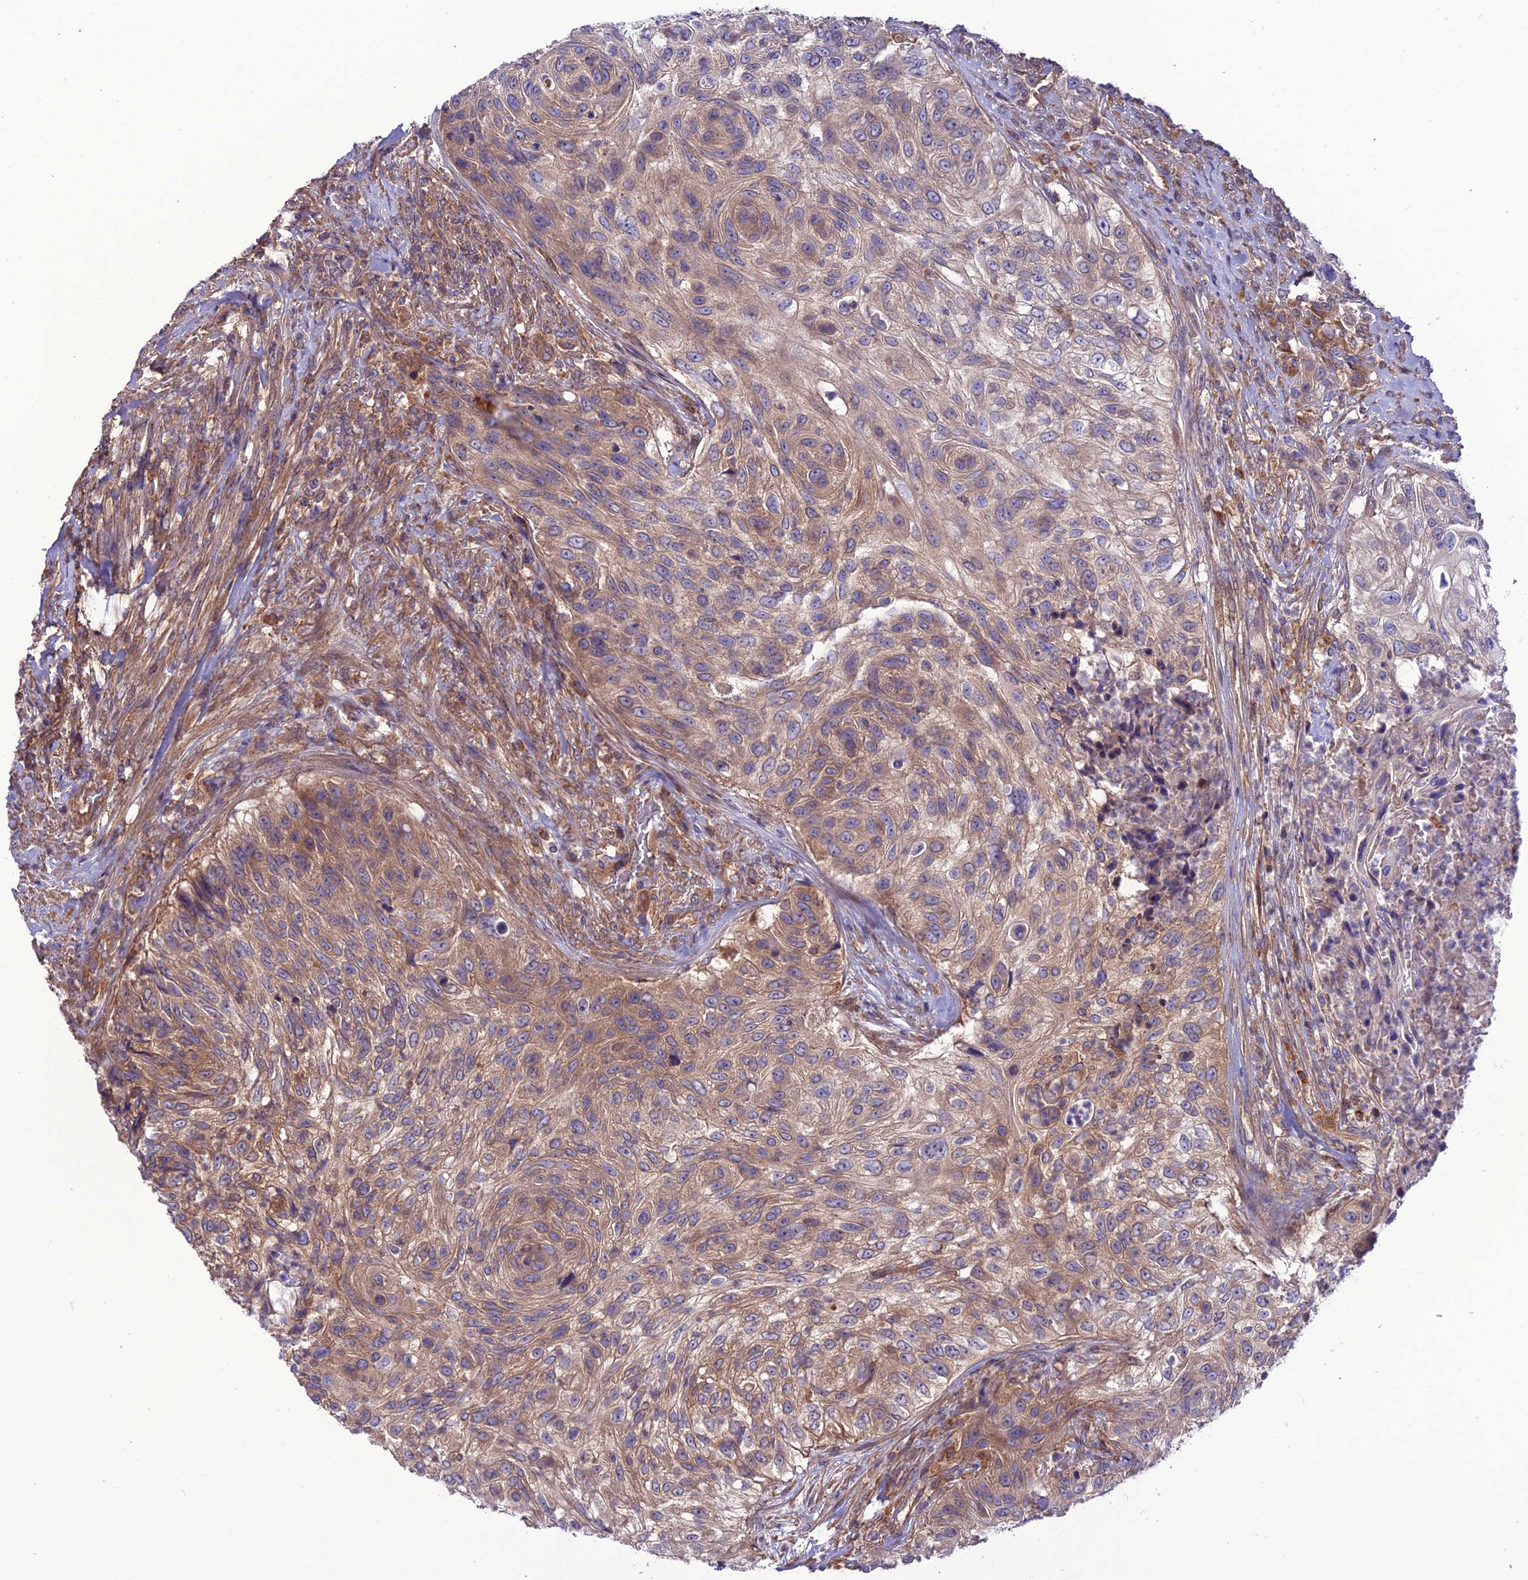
{"staining": {"intensity": "moderate", "quantity": ">75%", "location": "cytoplasmic/membranous"}, "tissue": "urothelial cancer", "cell_type": "Tumor cells", "image_type": "cancer", "snomed": [{"axis": "morphology", "description": "Urothelial carcinoma, High grade"}, {"axis": "topography", "description": "Urinary bladder"}], "caption": "High-magnification brightfield microscopy of high-grade urothelial carcinoma stained with DAB (brown) and counterstained with hematoxylin (blue). tumor cells exhibit moderate cytoplasmic/membranous staining is seen in approximately>75% of cells.", "gene": "PPIL3", "patient": {"sex": "female", "age": 60}}